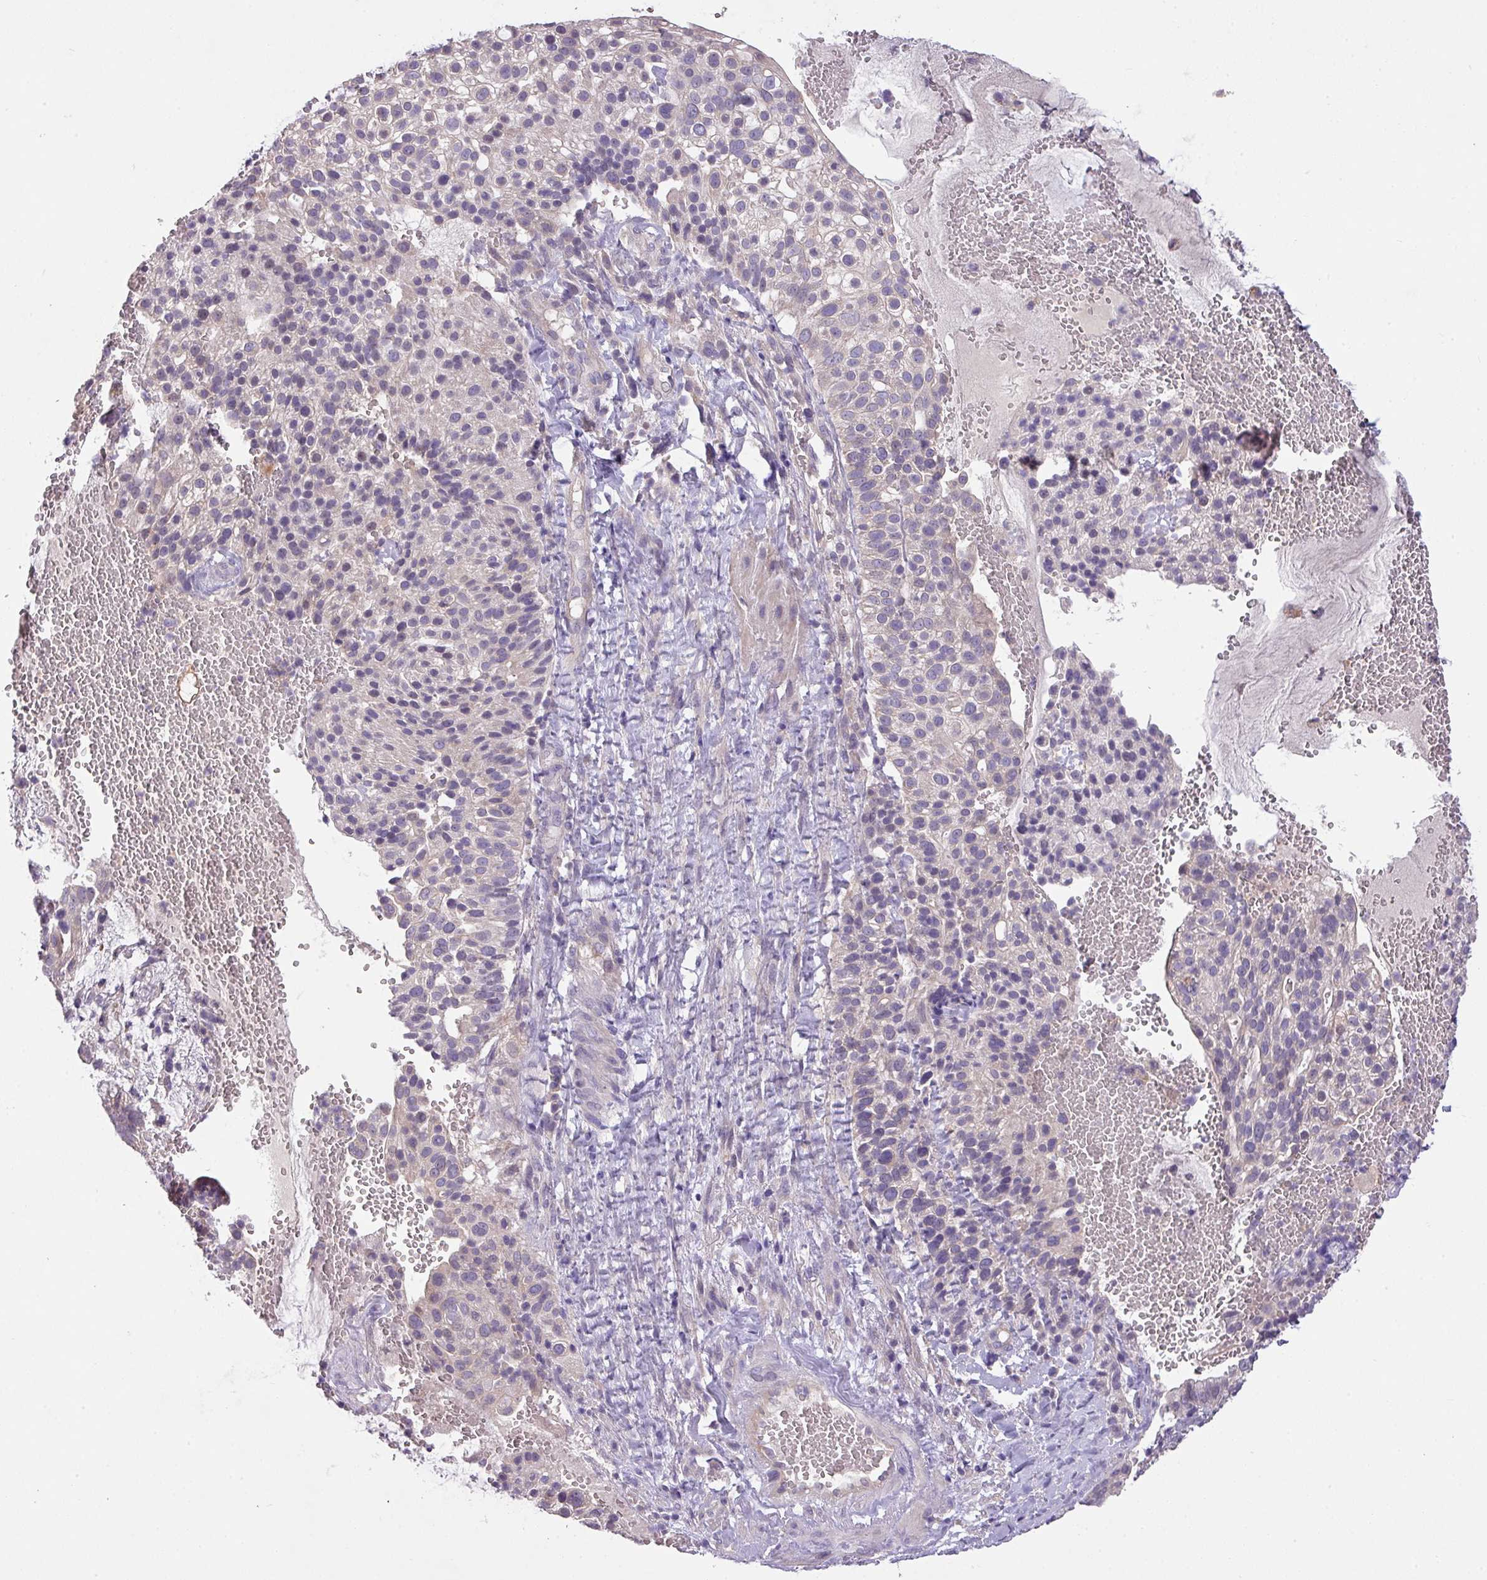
{"staining": {"intensity": "weak", "quantity": "<25%", "location": "cytoplasmic/membranous"}, "tissue": "cervical cancer", "cell_type": "Tumor cells", "image_type": "cancer", "snomed": [{"axis": "morphology", "description": "Adenocarcinoma, NOS"}, {"axis": "topography", "description": "Cervix"}], "caption": "This is a histopathology image of immunohistochemistry (IHC) staining of adenocarcinoma (cervical), which shows no positivity in tumor cells.", "gene": "PRADC1", "patient": {"sex": "female", "age": 41}}